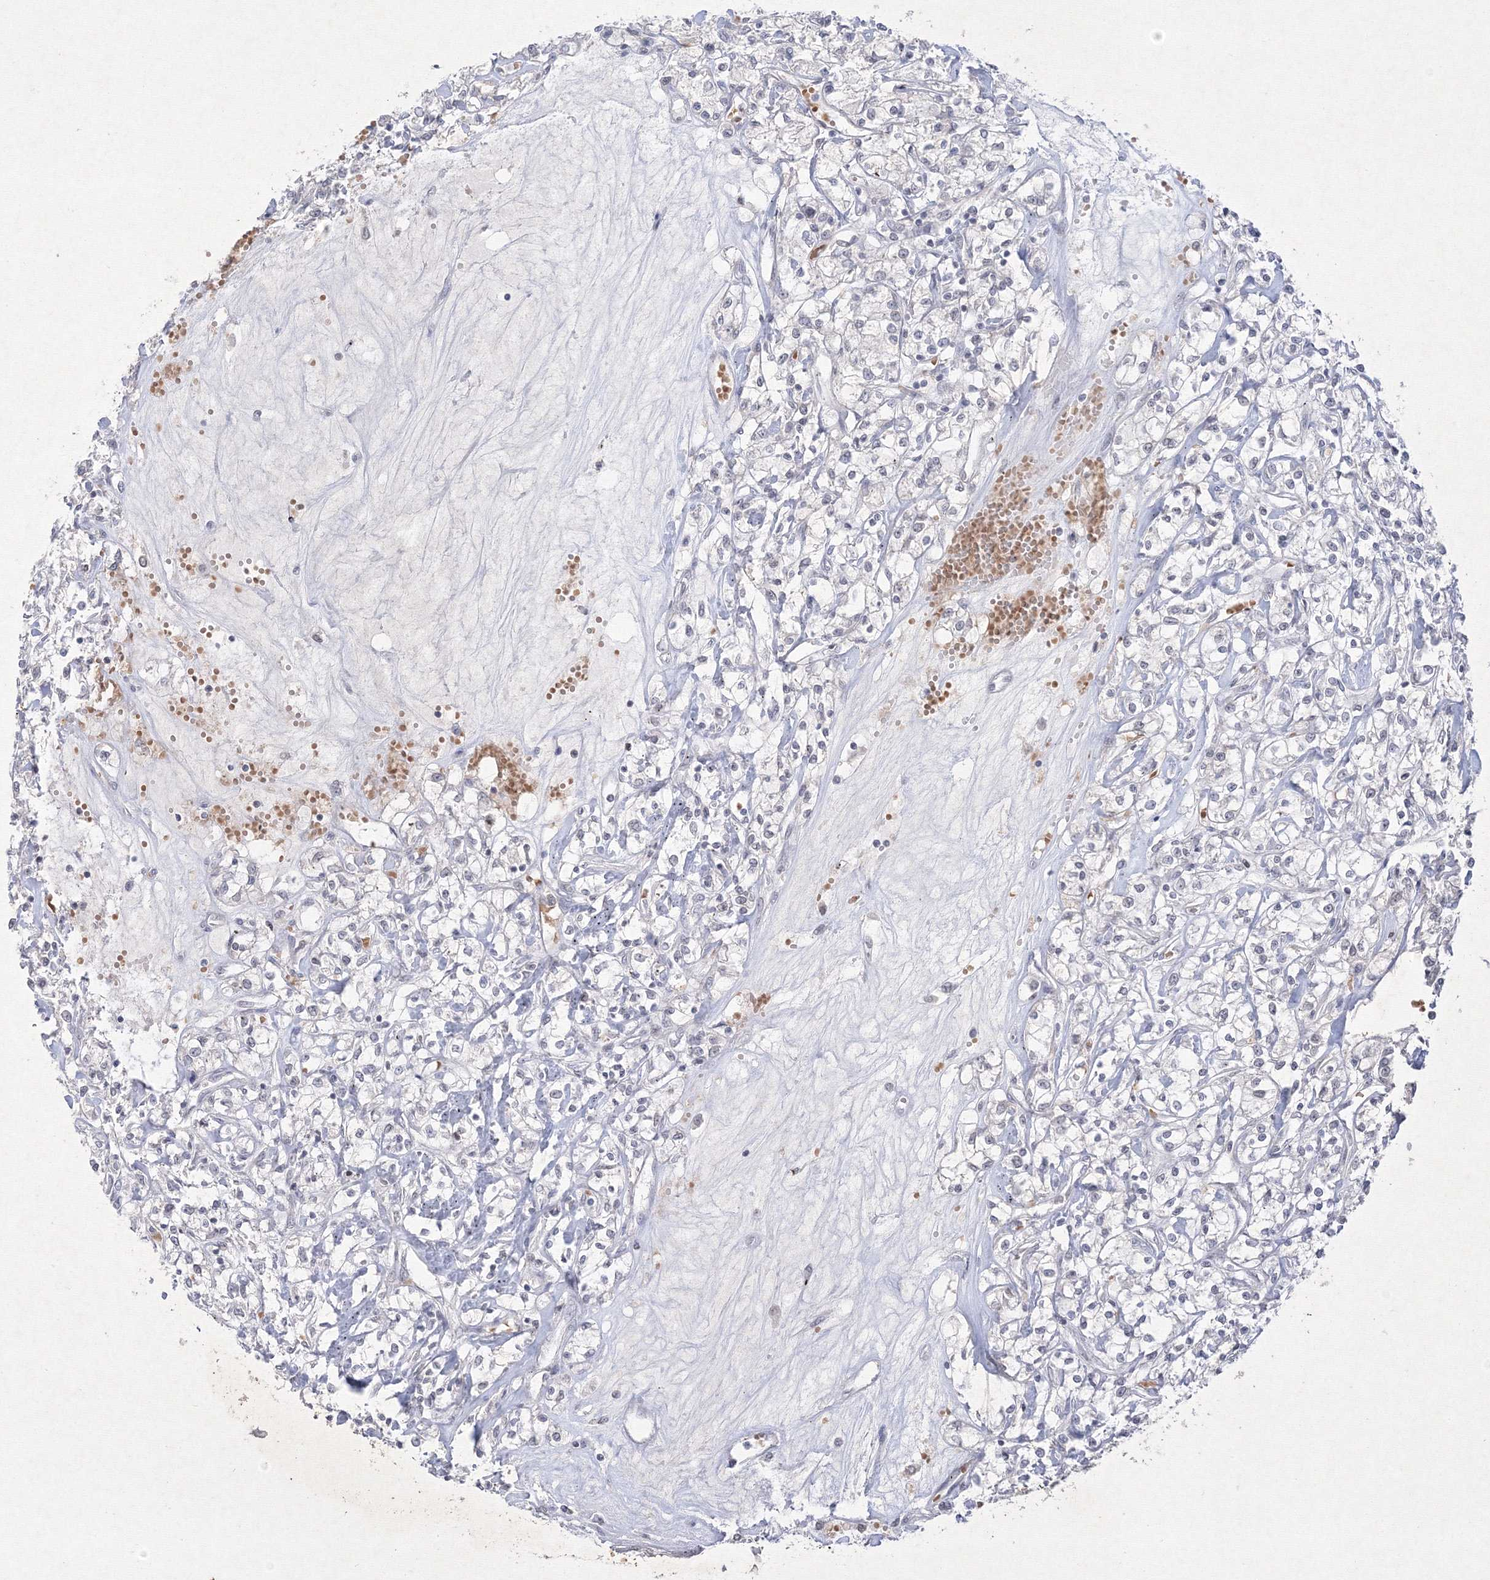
{"staining": {"intensity": "negative", "quantity": "none", "location": "none"}, "tissue": "renal cancer", "cell_type": "Tumor cells", "image_type": "cancer", "snomed": [{"axis": "morphology", "description": "Adenocarcinoma, NOS"}, {"axis": "topography", "description": "Kidney"}], "caption": "Immunohistochemistry micrograph of human renal adenocarcinoma stained for a protein (brown), which displays no expression in tumor cells. (DAB (3,3'-diaminobenzidine) immunohistochemistry visualized using brightfield microscopy, high magnification).", "gene": "NXPE3", "patient": {"sex": "female", "age": 59}}